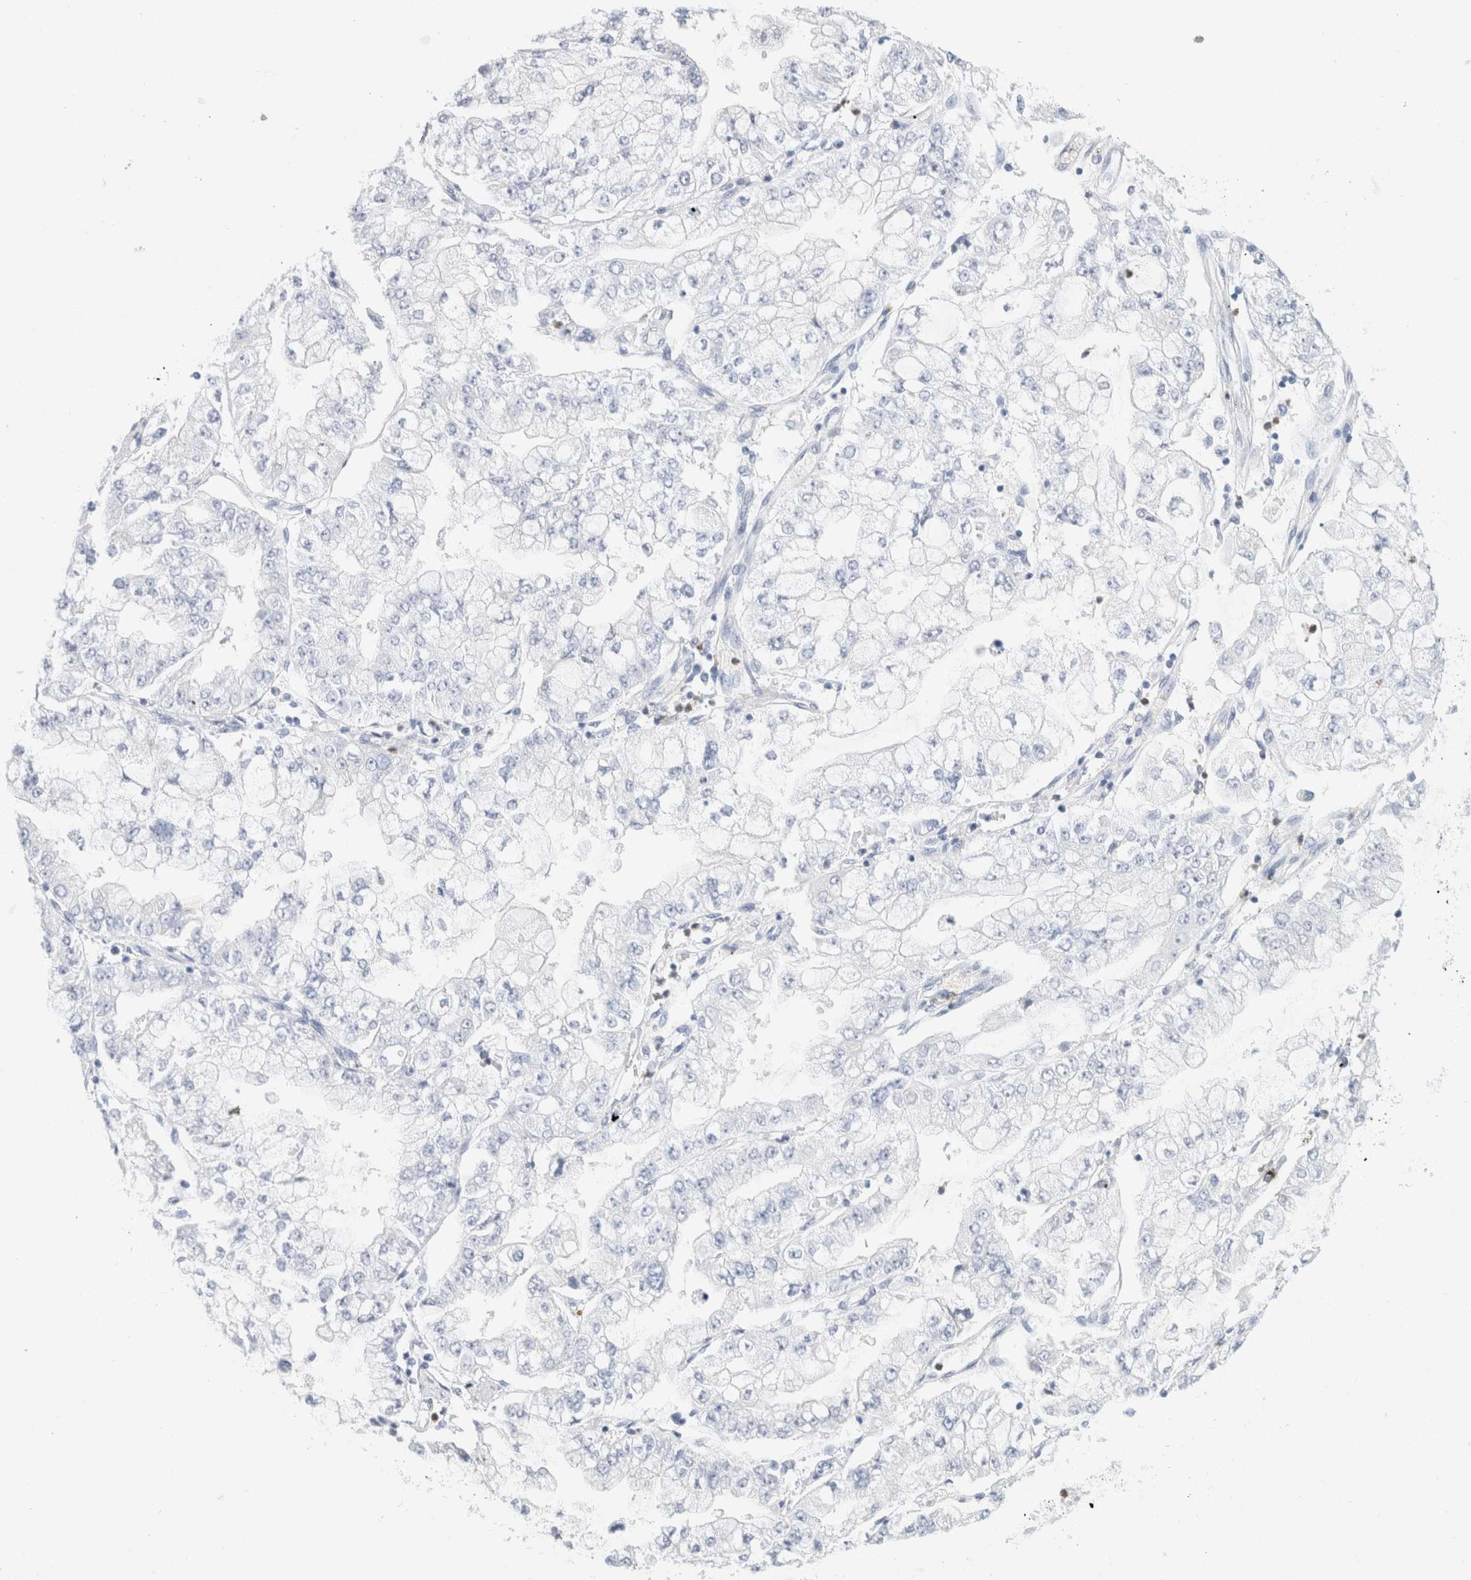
{"staining": {"intensity": "negative", "quantity": "none", "location": "none"}, "tissue": "stomach cancer", "cell_type": "Tumor cells", "image_type": "cancer", "snomed": [{"axis": "morphology", "description": "Adenocarcinoma, NOS"}, {"axis": "topography", "description": "Stomach"}], "caption": "IHC photomicrograph of human stomach adenocarcinoma stained for a protein (brown), which reveals no expression in tumor cells.", "gene": "ARG1", "patient": {"sex": "male", "age": 76}}